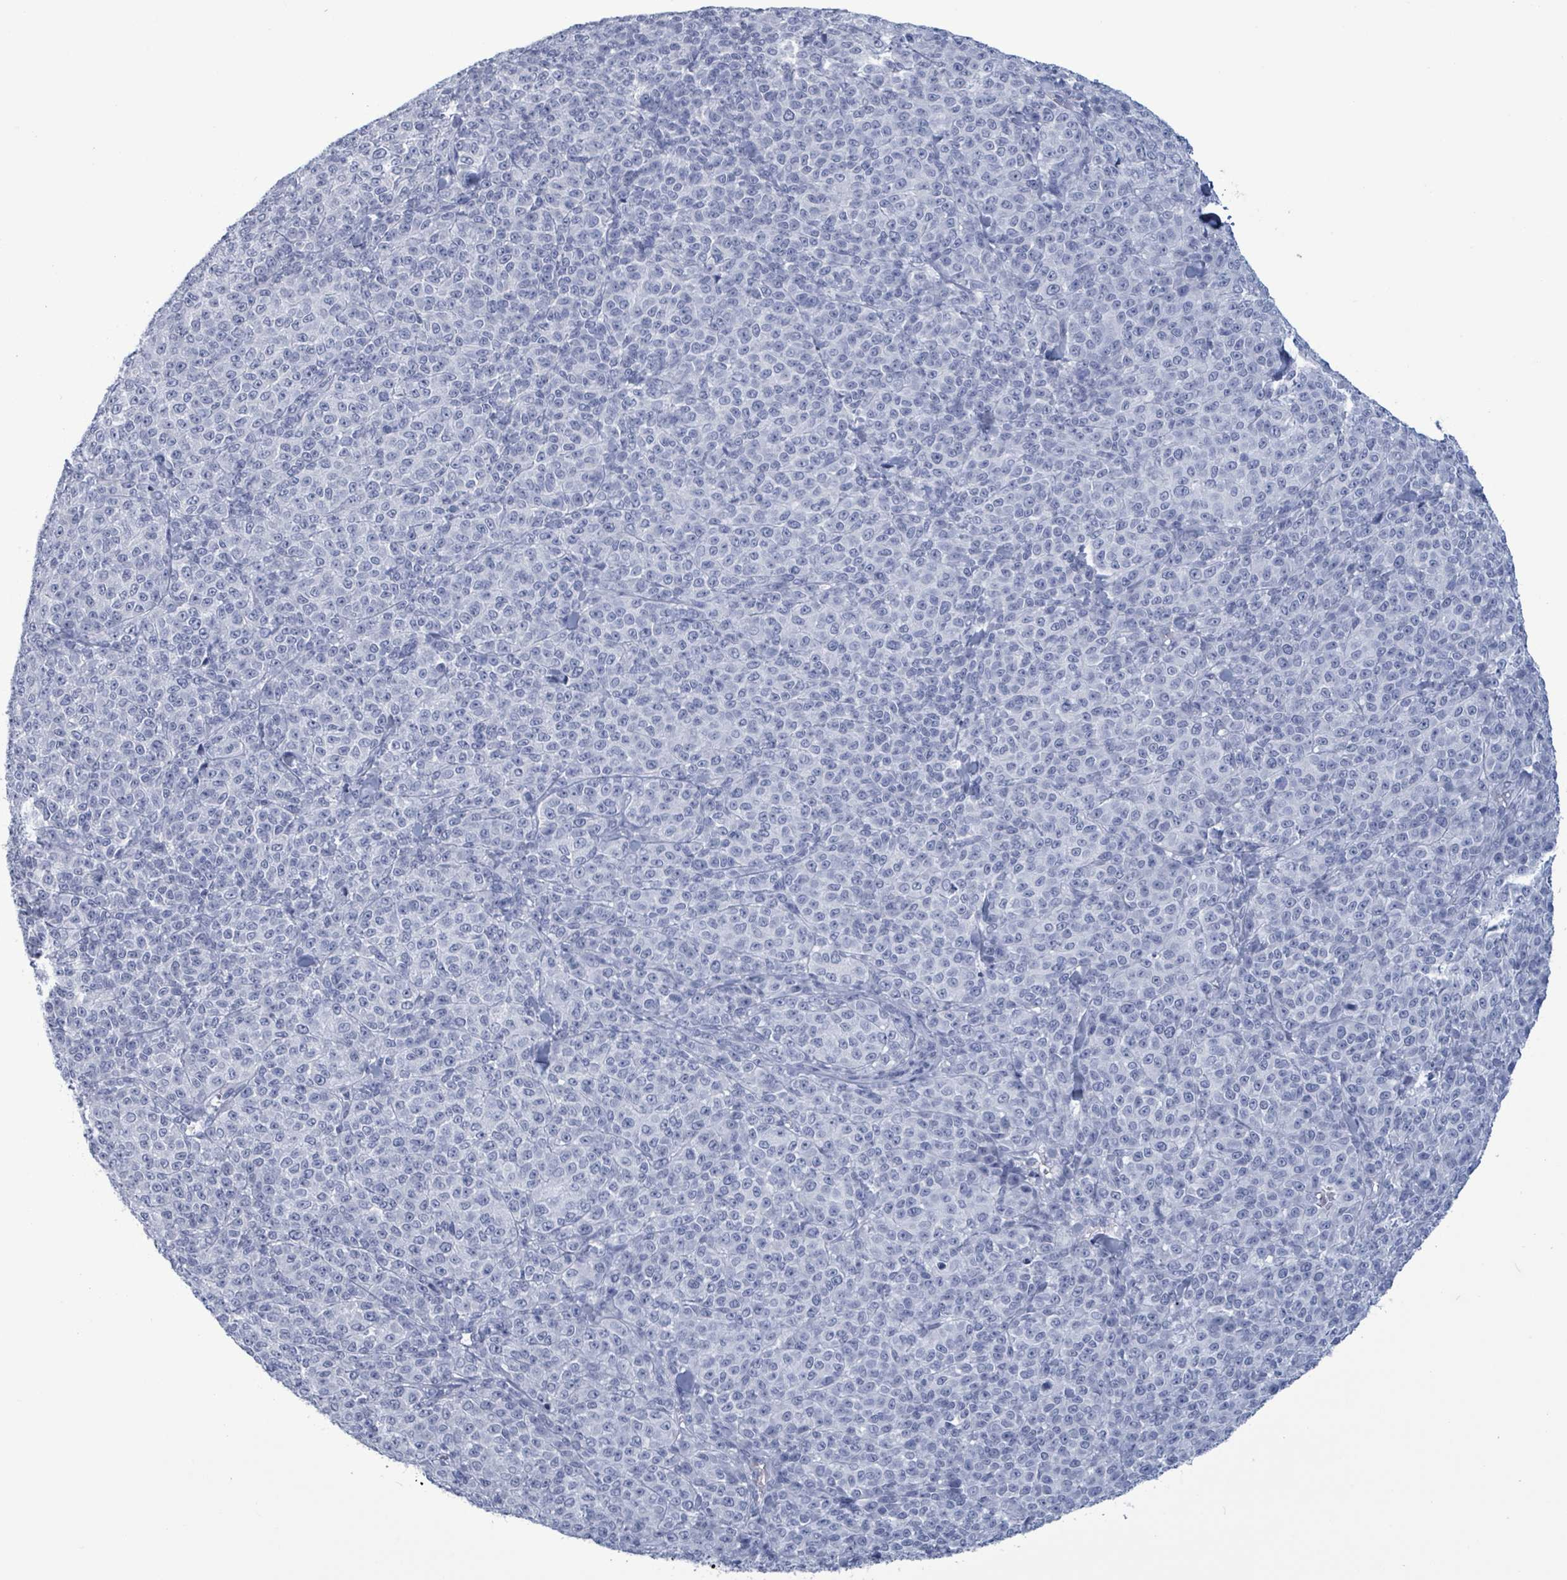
{"staining": {"intensity": "negative", "quantity": "none", "location": "none"}, "tissue": "melanoma", "cell_type": "Tumor cells", "image_type": "cancer", "snomed": [{"axis": "morphology", "description": "Normal tissue, NOS"}, {"axis": "morphology", "description": "Malignant melanoma, NOS"}, {"axis": "topography", "description": "Skin"}], "caption": "Tumor cells show no significant protein positivity in melanoma.", "gene": "NKX2-1", "patient": {"sex": "female", "age": 34}}